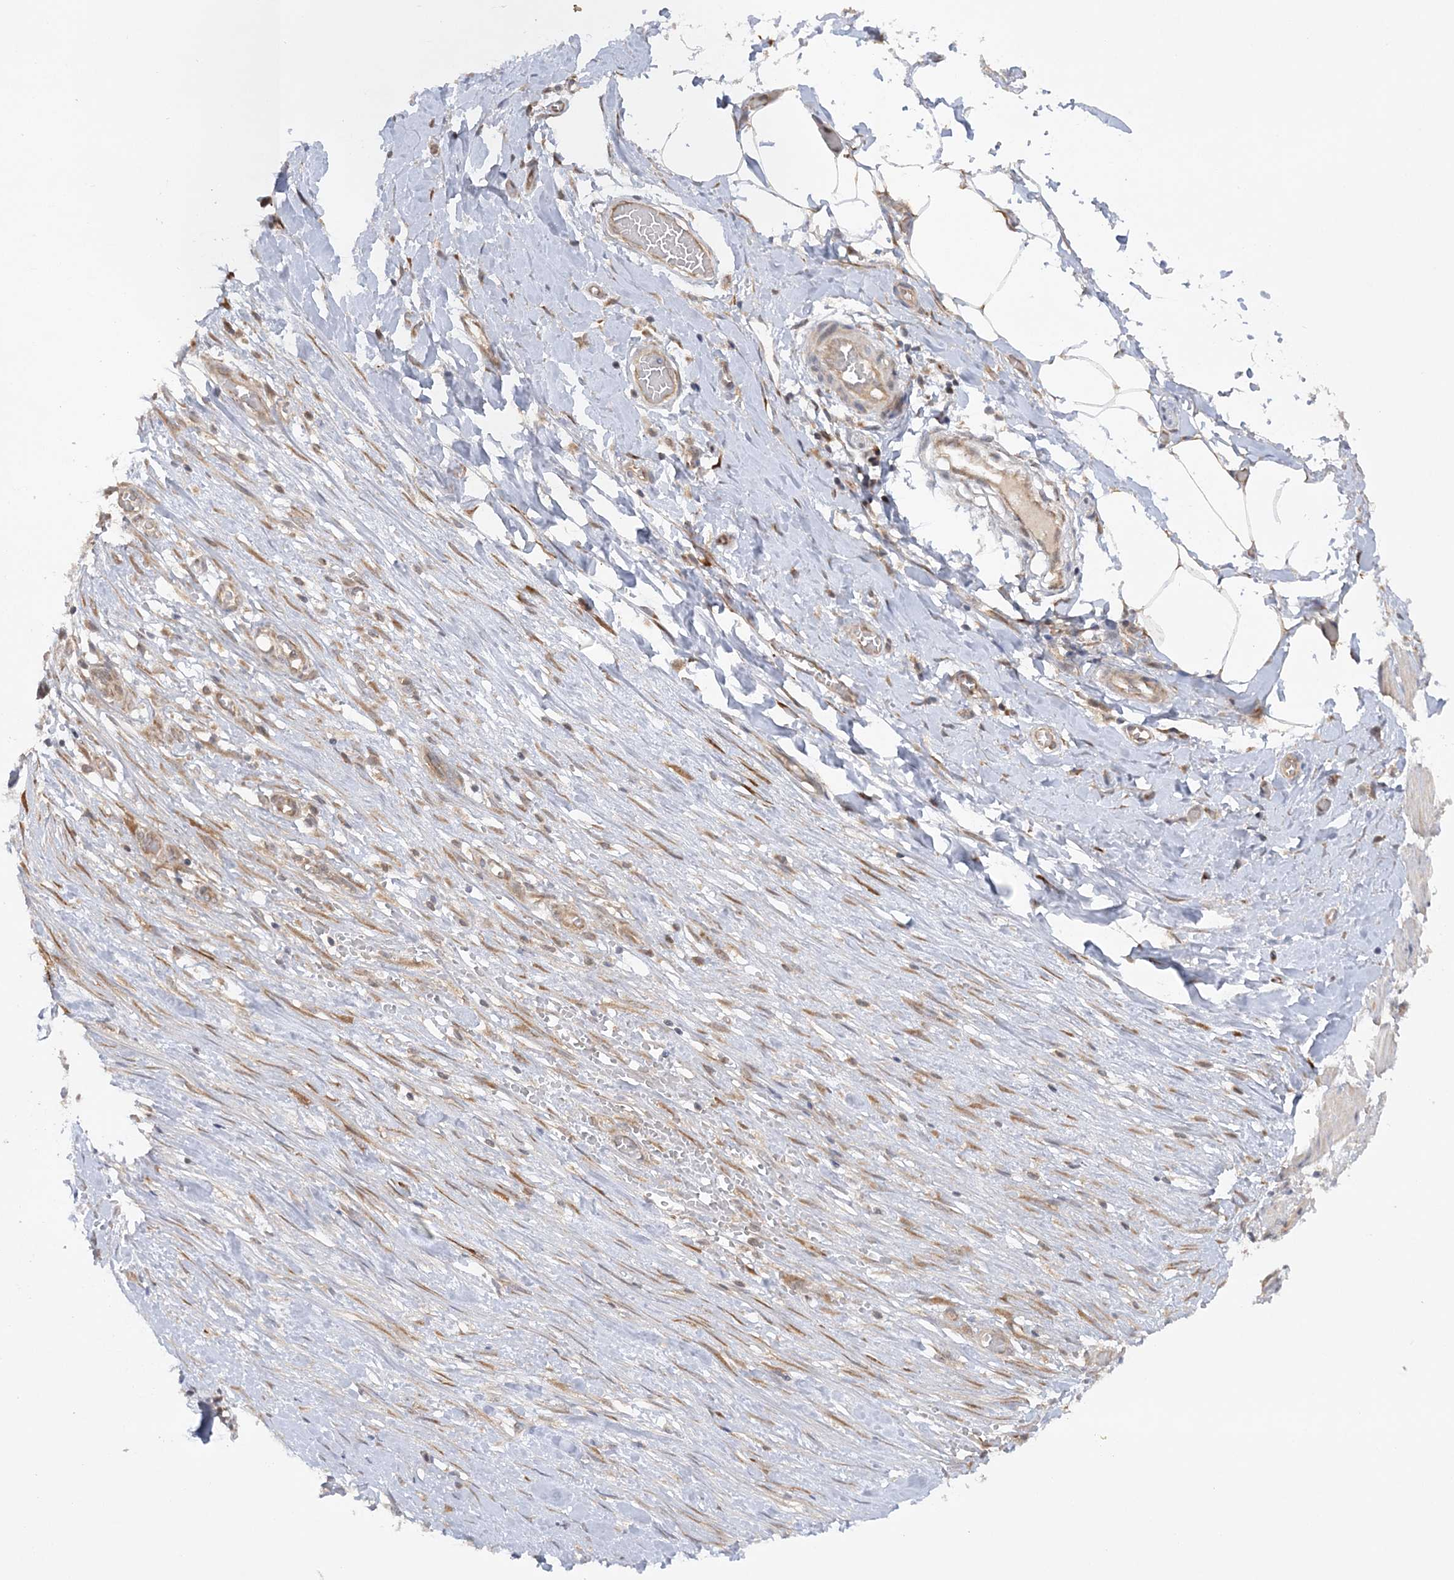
{"staining": {"intensity": "moderate", "quantity": "25%-75%", "location": "nuclear"}, "tissue": "smooth muscle", "cell_type": "Smooth muscle cells", "image_type": "normal", "snomed": [{"axis": "morphology", "description": "Normal tissue, NOS"}, {"axis": "morphology", "description": "Adenocarcinoma, NOS"}, {"axis": "topography", "description": "Colon"}, {"axis": "topography", "description": "Peripheral nerve tissue"}], "caption": "High-magnification brightfield microscopy of normal smooth muscle stained with DAB (3,3'-diaminobenzidine) (brown) and counterstained with hematoxylin (blue). smooth muscle cells exhibit moderate nuclear positivity is present in approximately25%-75% of cells. (Stains: DAB in brown, nuclei in blue, Microscopy: brightfield microscopy at high magnification).", "gene": "MMADHC", "patient": {"sex": "male", "age": 14}}